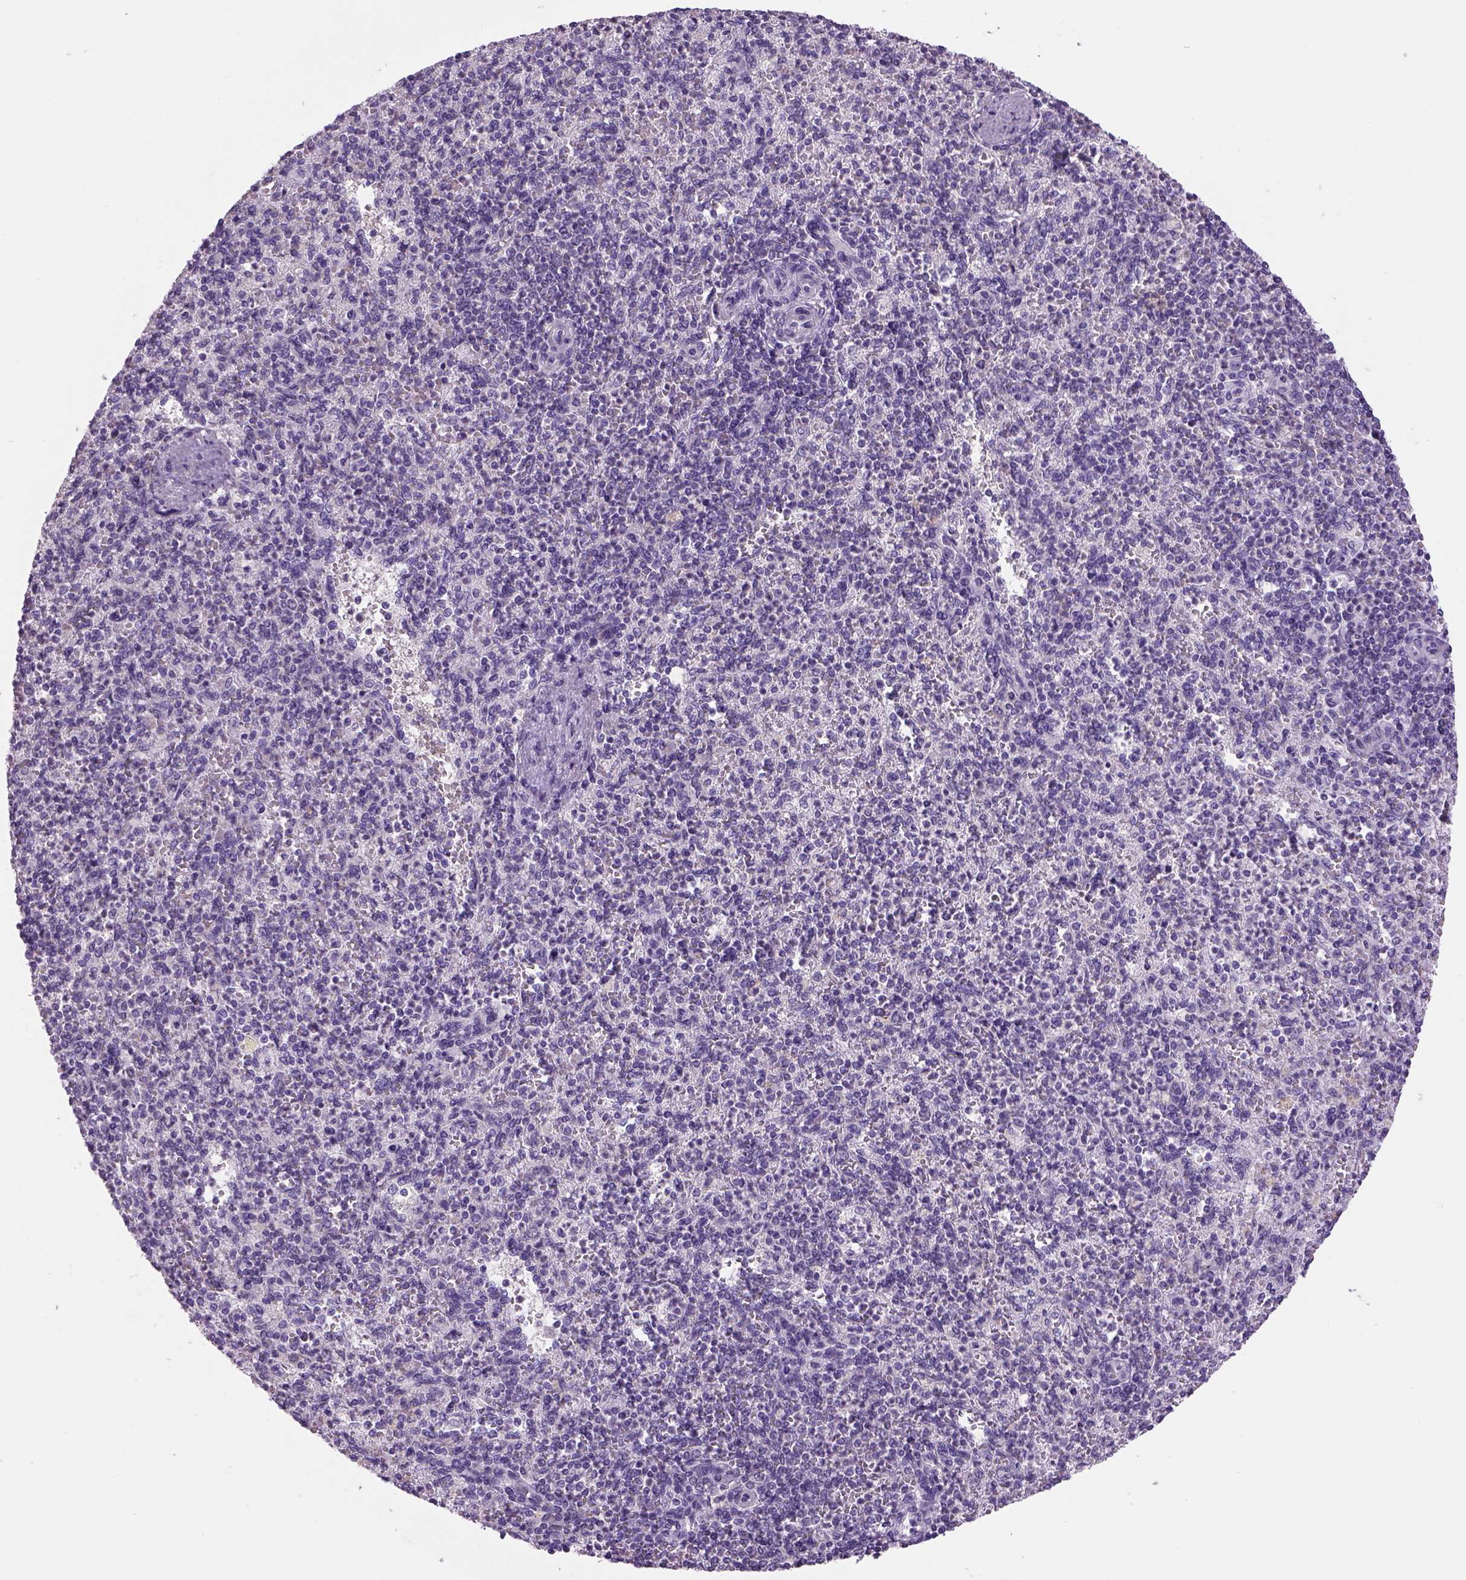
{"staining": {"intensity": "negative", "quantity": "none", "location": "none"}, "tissue": "spleen", "cell_type": "Cells in red pulp", "image_type": "normal", "snomed": [{"axis": "morphology", "description": "Normal tissue, NOS"}, {"axis": "topography", "description": "Spleen"}], "caption": "Protein analysis of normal spleen shows no significant positivity in cells in red pulp. The staining was performed using DAB to visualize the protein expression in brown, while the nuclei were stained in blue with hematoxylin (Magnification: 20x).", "gene": "DBH", "patient": {"sex": "female", "age": 74}}